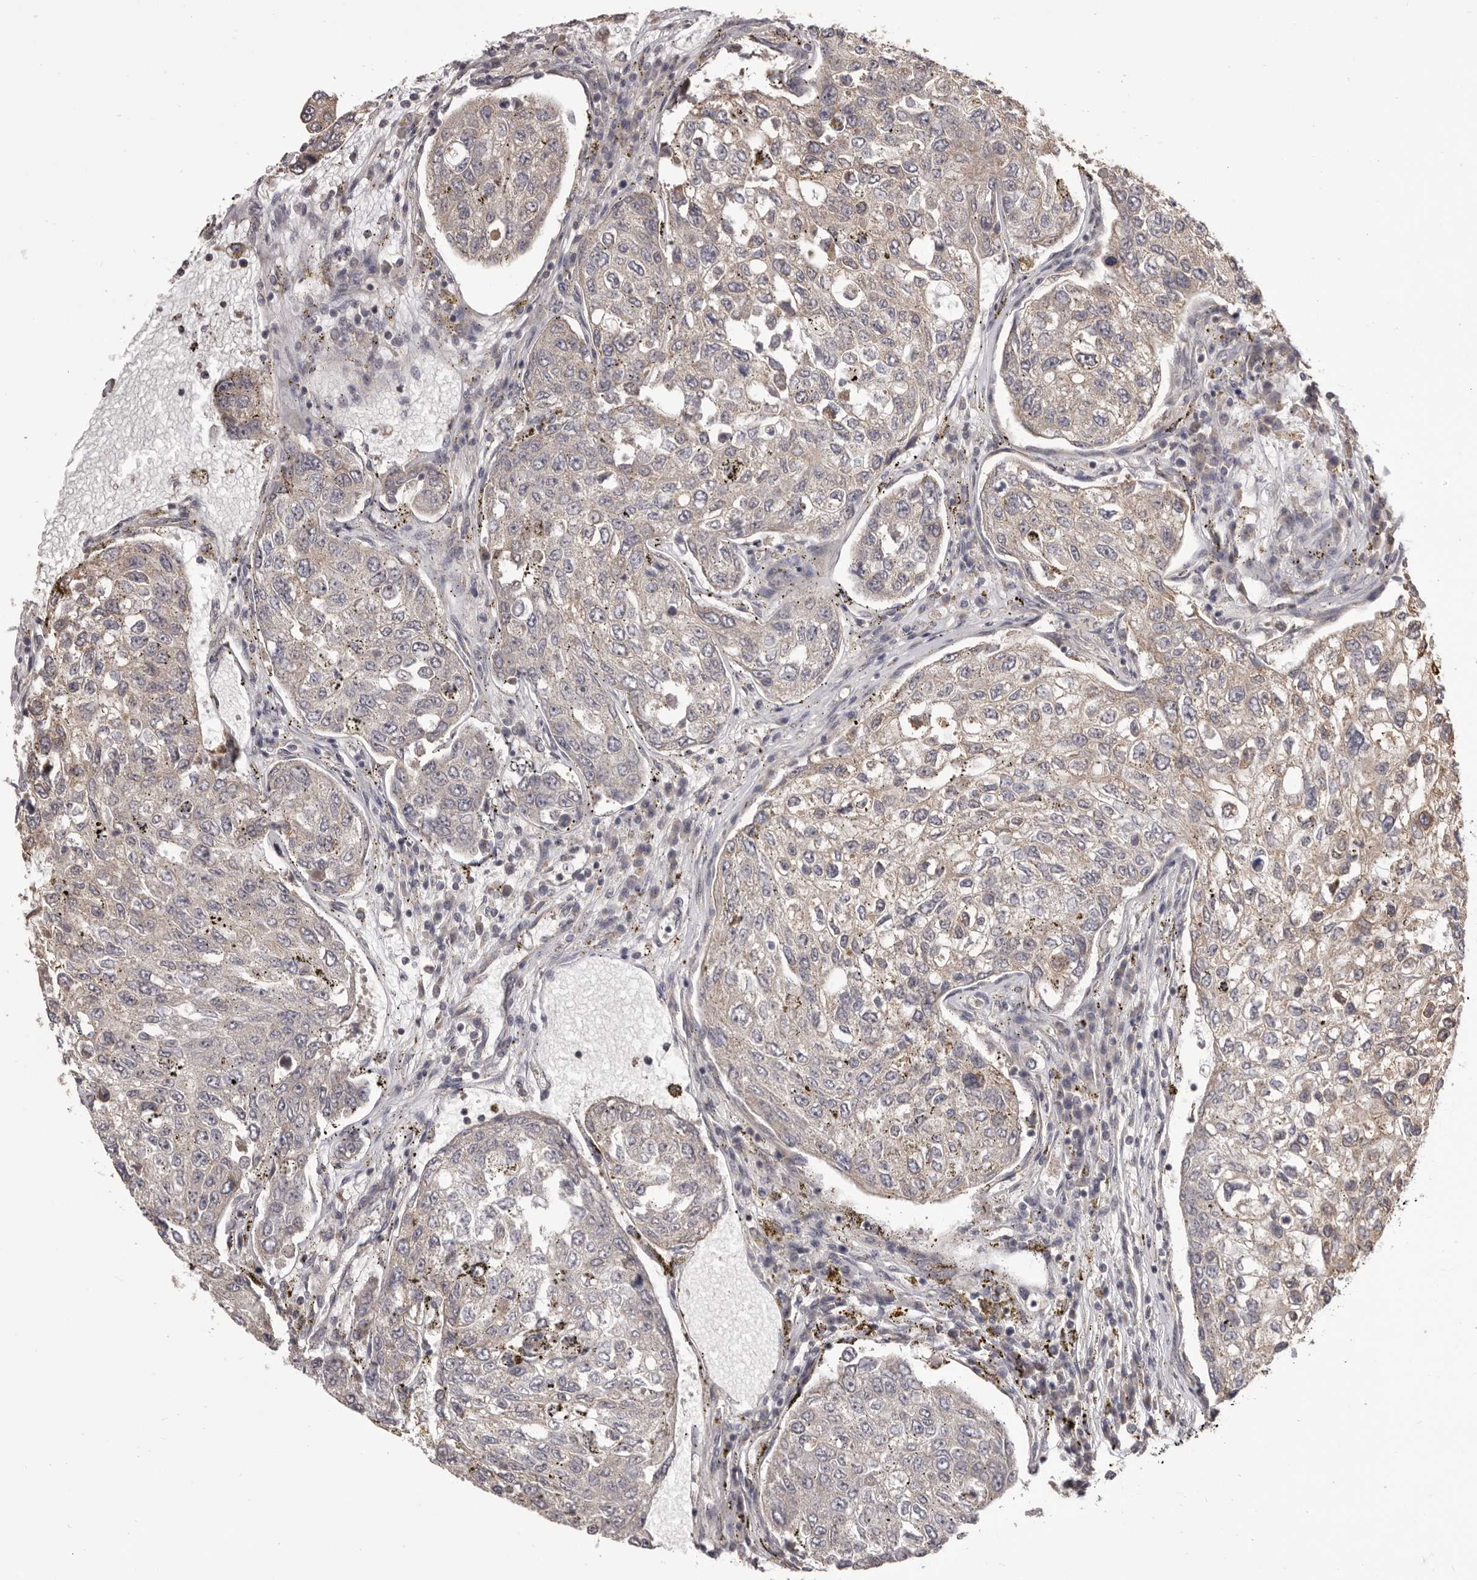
{"staining": {"intensity": "weak", "quantity": "<25%", "location": "cytoplasmic/membranous"}, "tissue": "urothelial cancer", "cell_type": "Tumor cells", "image_type": "cancer", "snomed": [{"axis": "morphology", "description": "Urothelial carcinoma, High grade"}, {"axis": "topography", "description": "Lymph node"}, {"axis": "topography", "description": "Urinary bladder"}], "caption": "Immunohistochemistry of human urothelial cancer exhibits no staining in tumor cells.", "gene": "HRH1", "patient": {"sex": "male", "age": 51}}